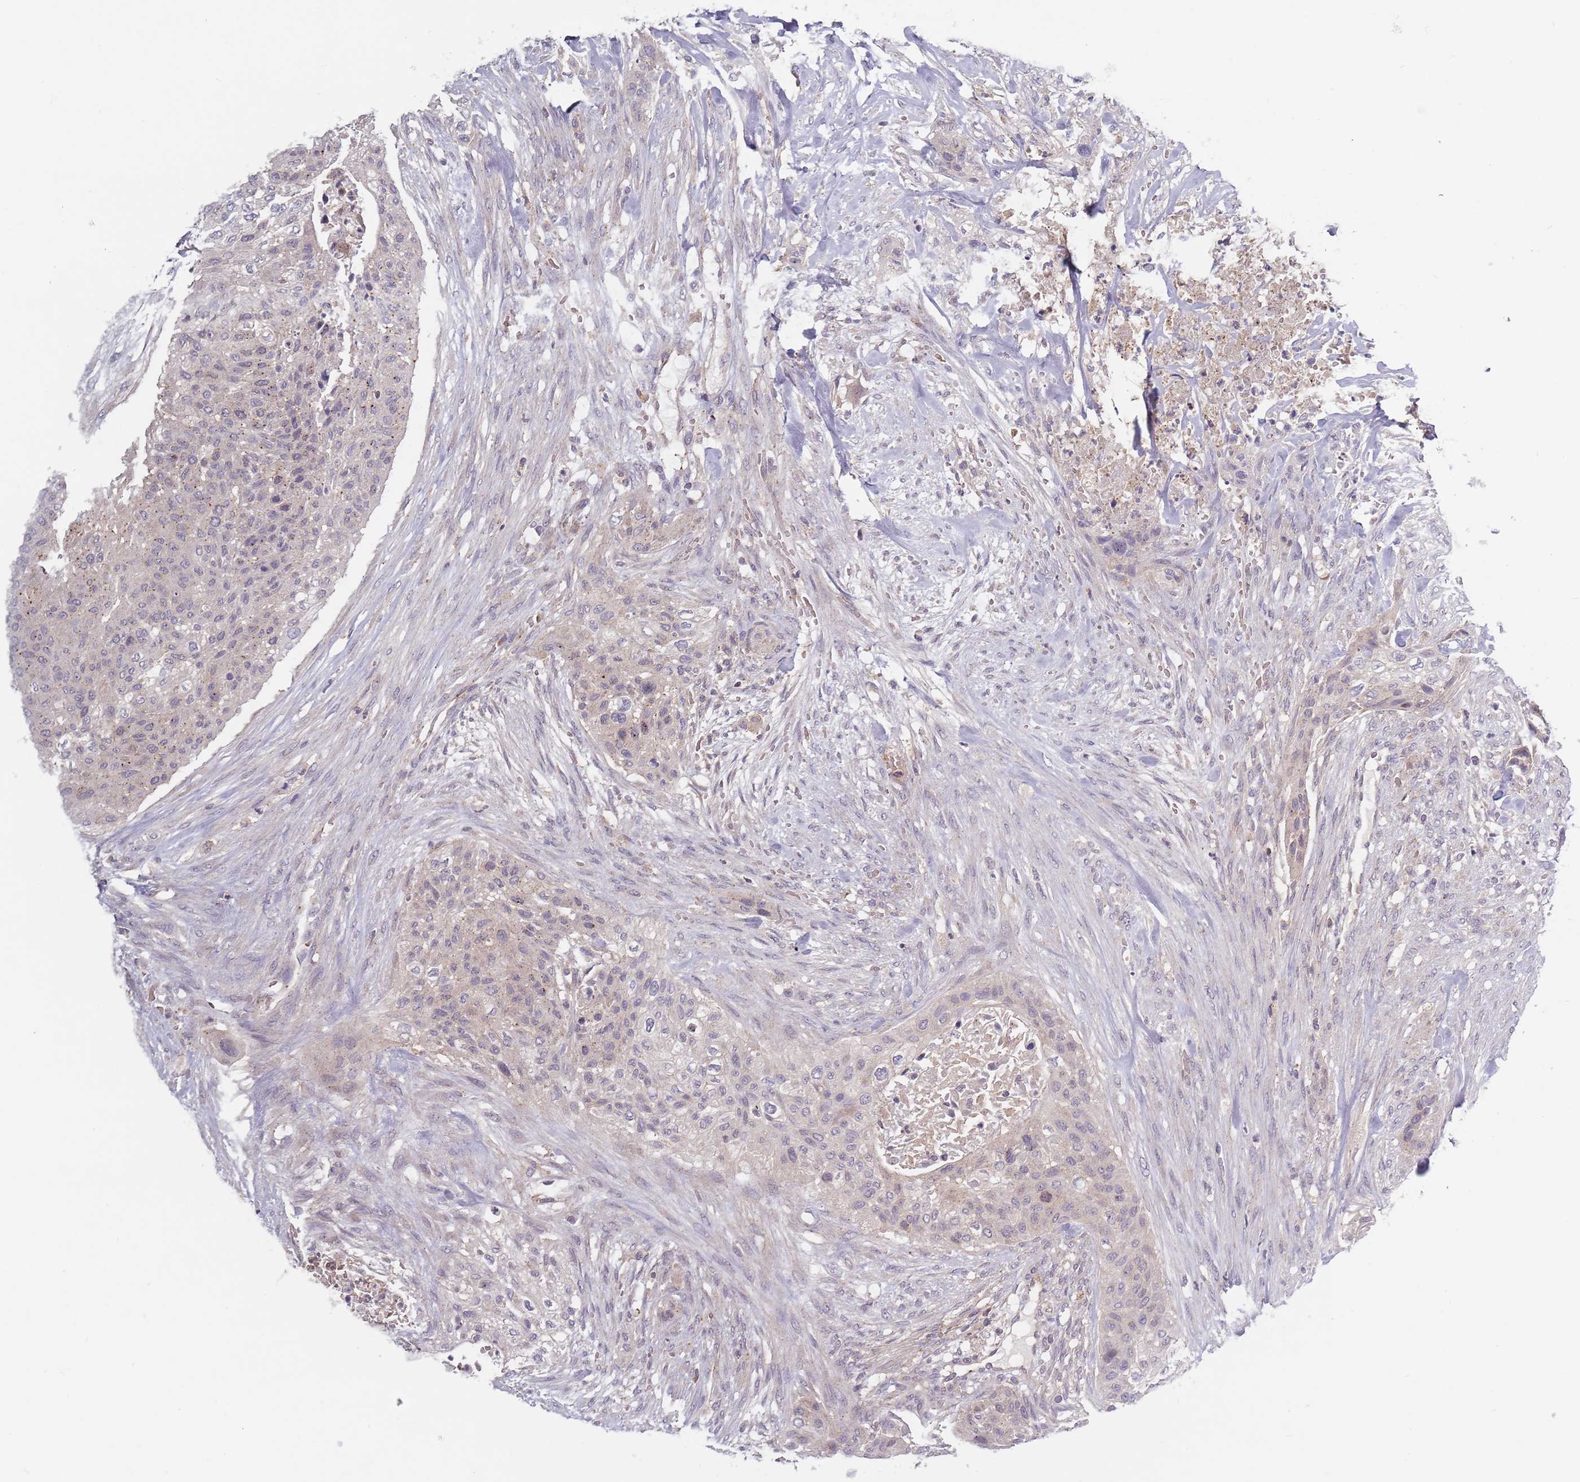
{"staining": {"intensity": "weak", "quantity": "<25%", "location": "cytoplasmic/membranous"}, "tissue": "urothelial cancer", "cell_type": "Tumor cells", "image_type": "cancer", "snomed": [{"axis": "morphology", "description": "Urothelial carcinoma, High grade"}, {"axis": "topography", "description": "Urinary bladder"}], "caption": "Human urothelial cancer stained for a protein using IHC reveals no expression in tumor cells.", "gene": "ASB13", "patient": {"sex": "male", "age": 35}}